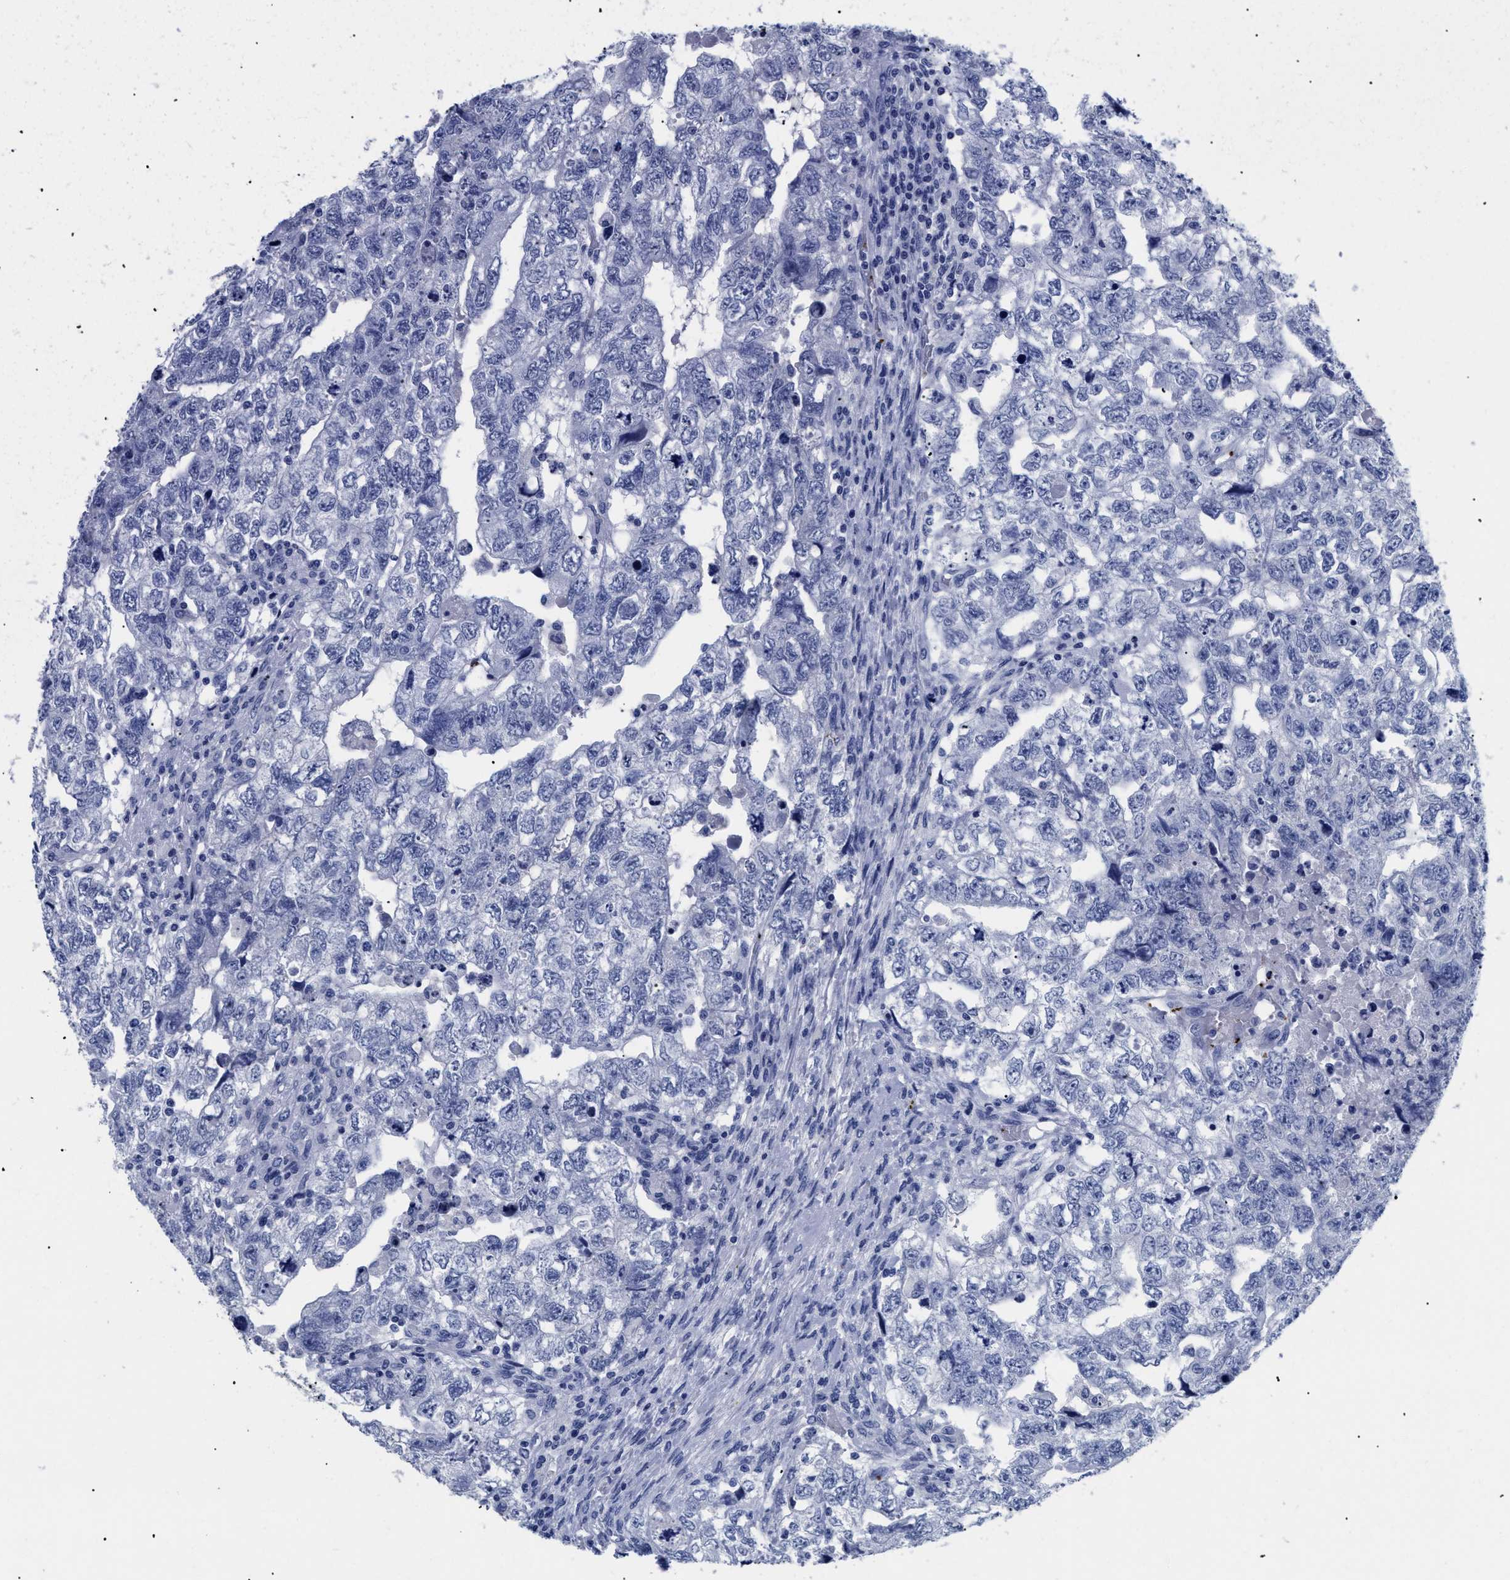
{"staining": {"intensity": "negative", "quantity": "none", "location": "none"}, "tissue": "testis cancer", "cell_type": "Tumor cells", "image_type": "cancer", "snomed": [{"axis": "morphology", "description": "Carcinoma, Embryonal, NOS"}, {"axis": "topography", "description": "Testis"}], "caption": "This is a photomicrograph of immunohistochemistry staining of testis cancer, which shows no positivity in tumor cells. (Immunohistochemistry (ihc), brightfield microscopy, high magnification).", "gene": "TREML1", "patient": {"sex": "male", "age": 36}}